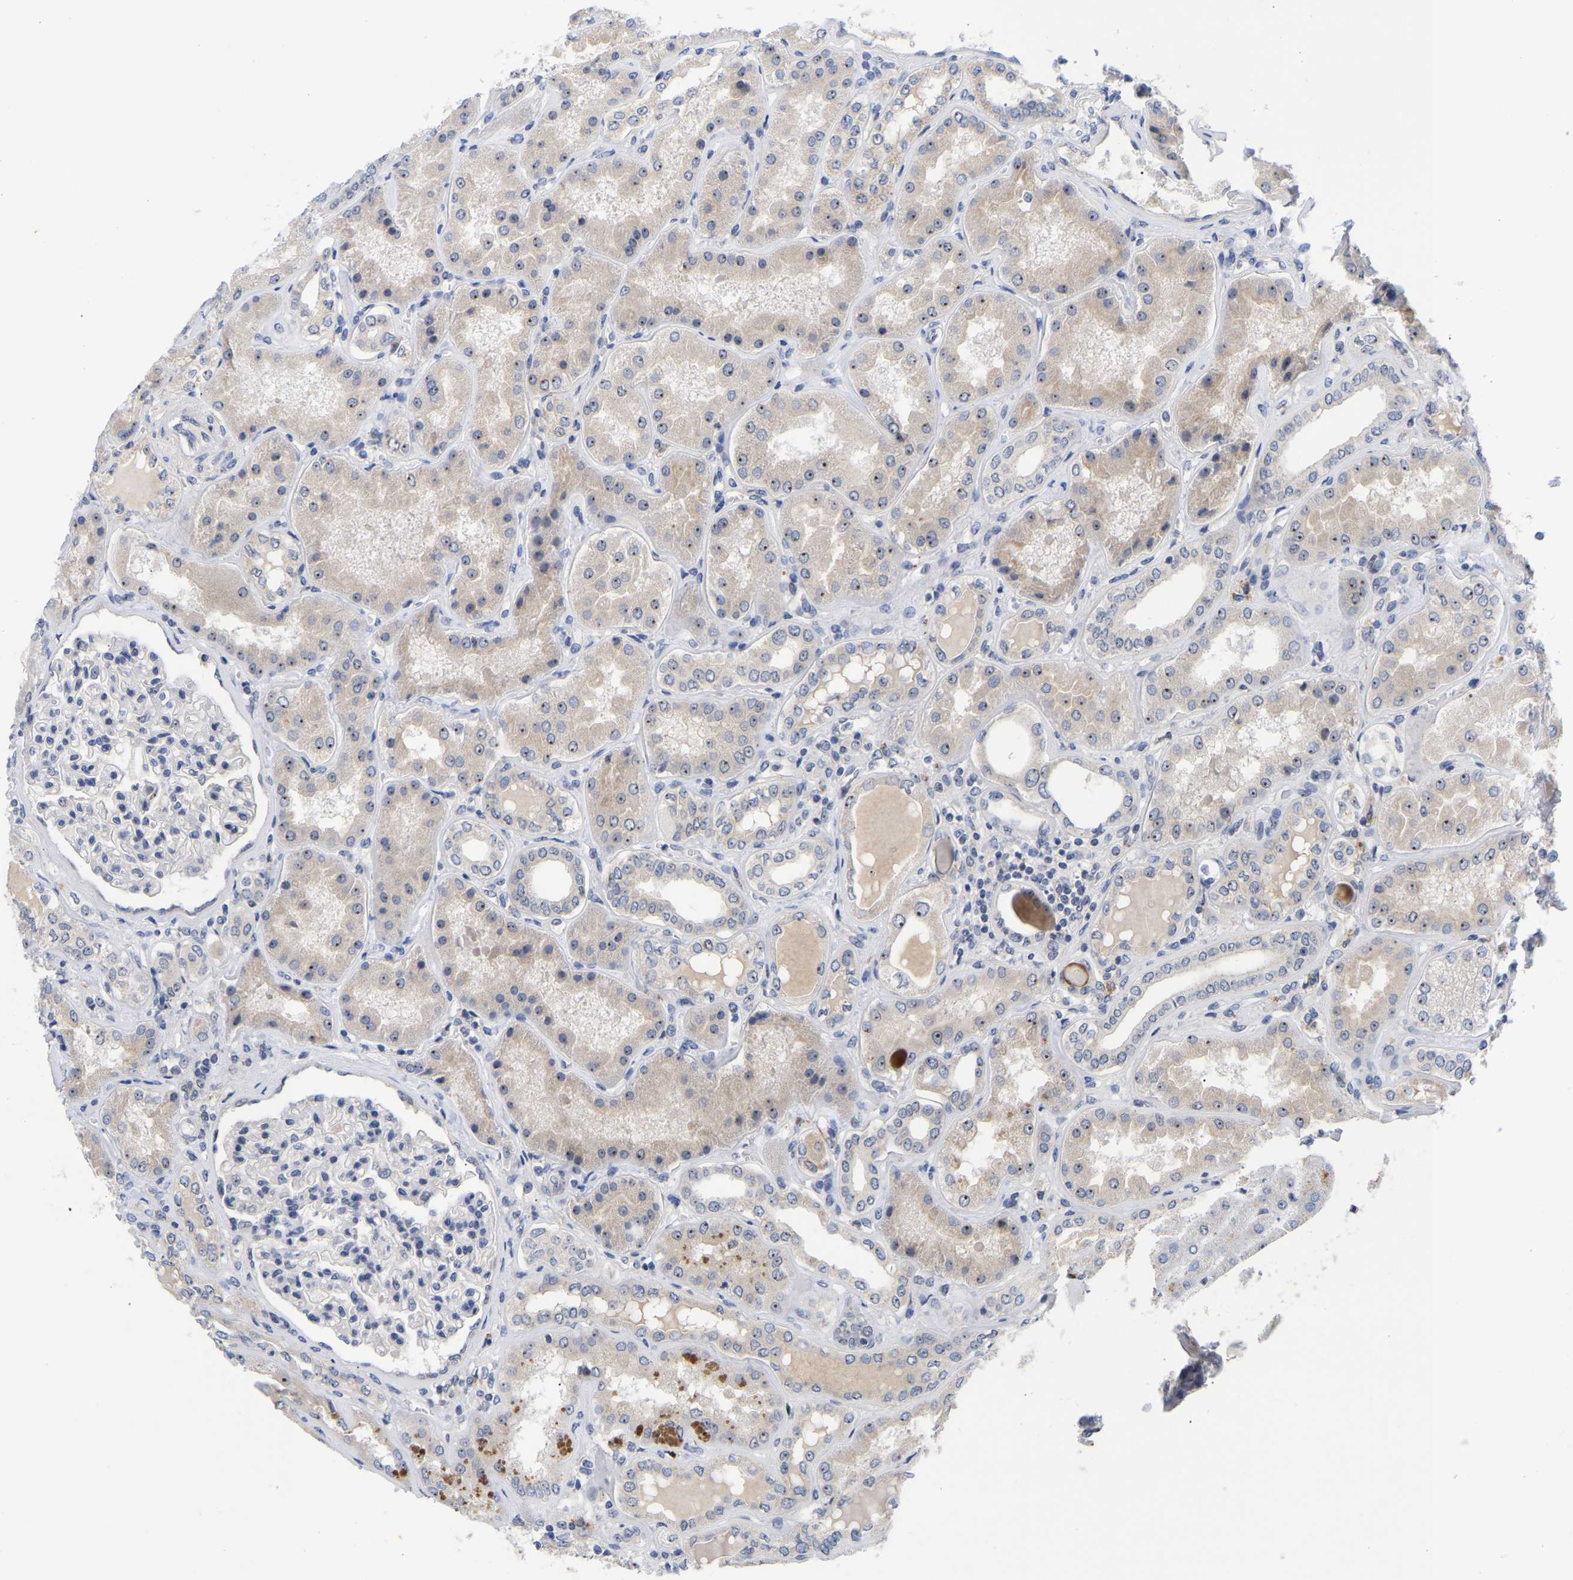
{"staining": {"intensity": "negative", "quantity": "none", "location": "none"}, "tissue": "kidney", "cell_type": "Cells in glomeruli", "image_type": "normal", "snomed": [{"axis": "morphology", "description": "Normal tissue, NOS"}, {"axis": "topography", "description": "Kidney"}], "caption": "Immunohistochemistry image of benign kidney: kidney stained with DAB reveals no significant protein positivity in cells in glomeruli. (DAB (3,3'-diaminobenzidine) immunohistochemistry (IHC), high magnification).", "gene": "NLE1", "patient": {"sex": "female", "age": 56}}